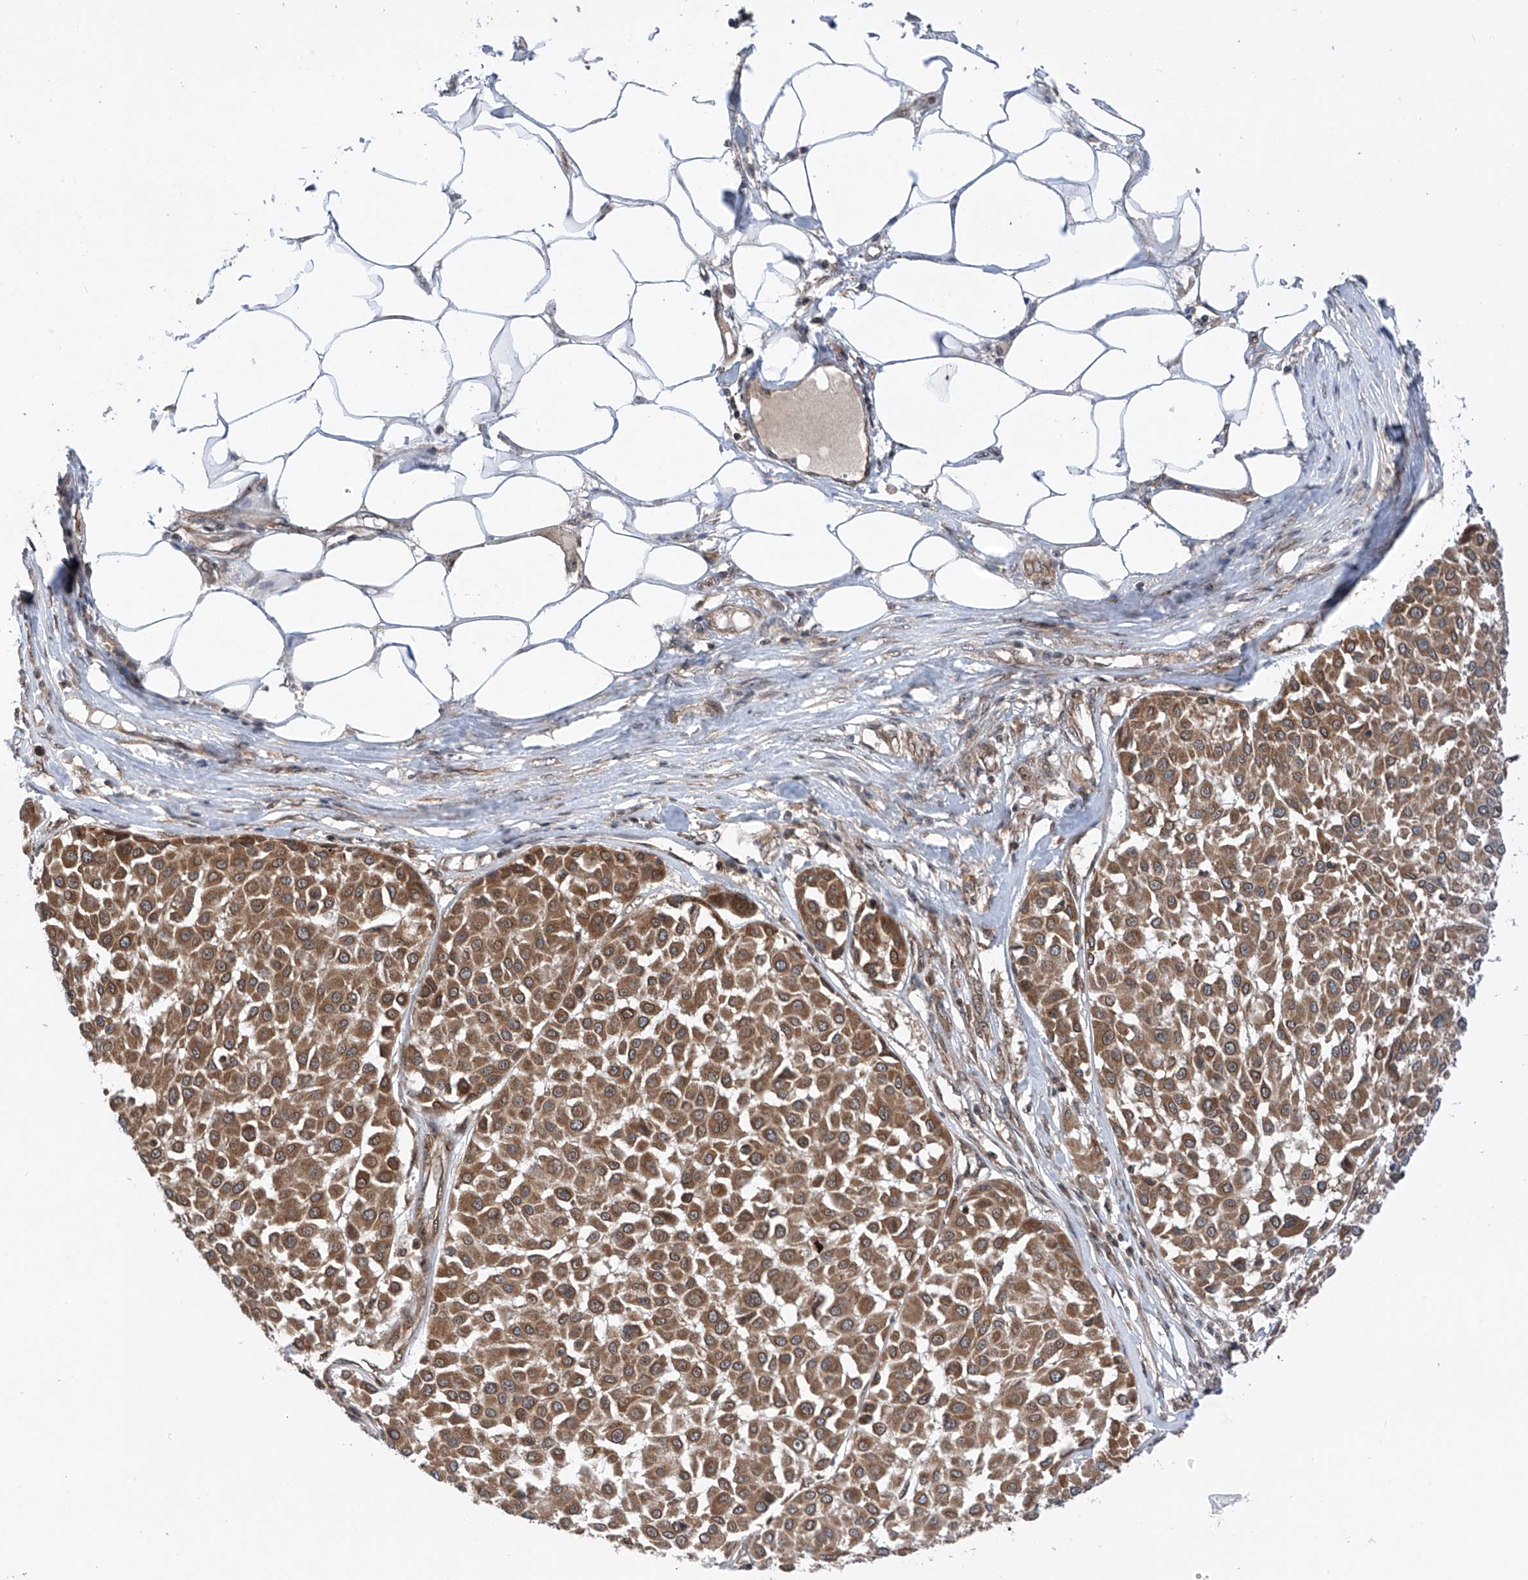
{"staining": {"intensity": "moderate", "quantity": ">75%", "location": "cytoplasmic/membranous"}, "tissue": "melanoma", "cell_type": "Tumor cells", "image_type": "cancer", "snomed": [{"axis": "morphology", "description": "Malignant melanoma, Metastatic site"}, {"axis": "topography", "description": "Soft tissue"}], "caption": "A brown stain shows moderate cytoplasmic/membranous expression of a protein in human melanoma tumor cells.", "gene": "C1orf131", "patient": {"sex": "male", "age": 41}}